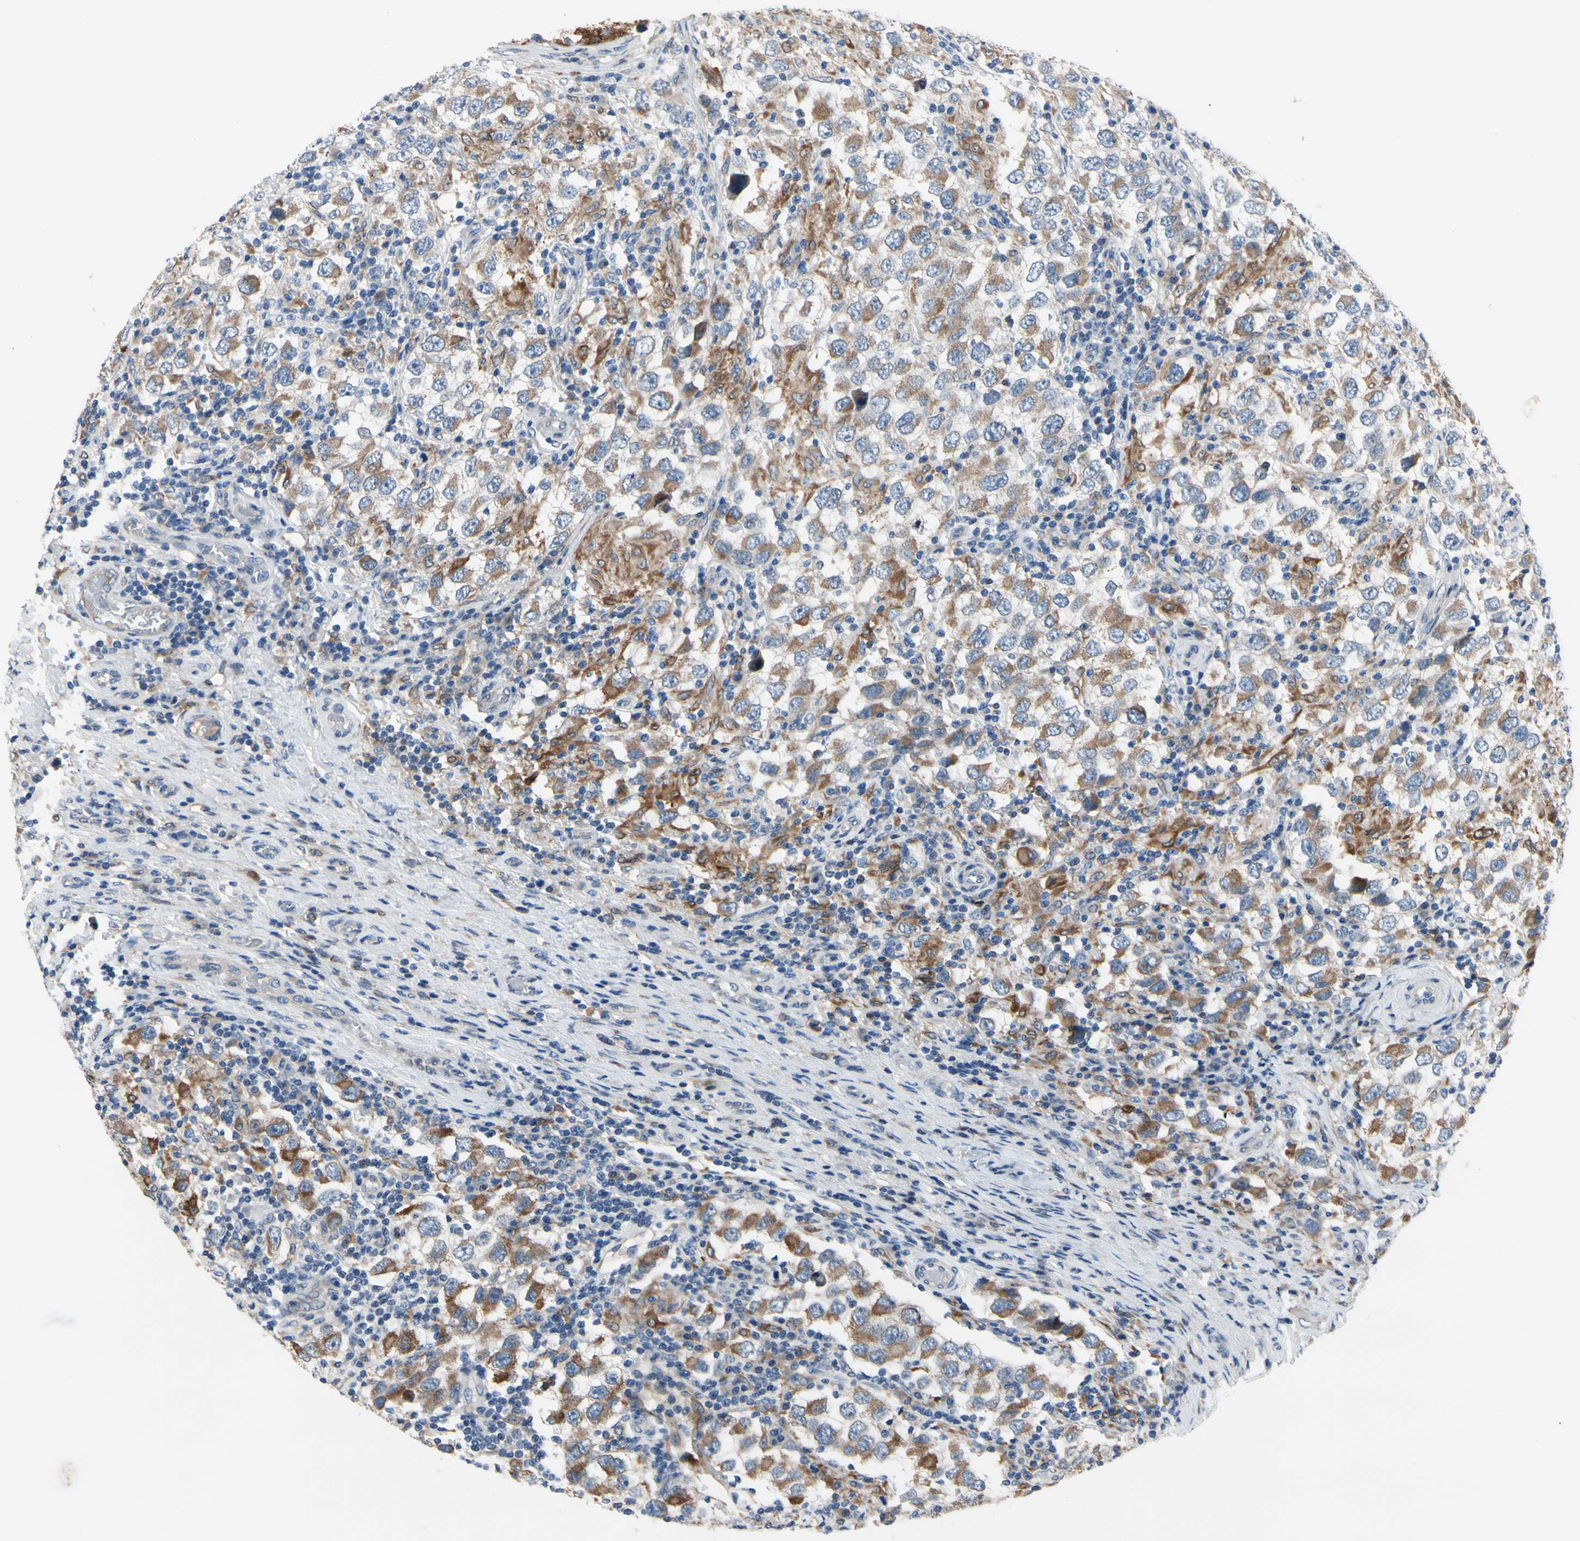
{"staining": {"intensity": "moderate", "quantity": ">75%", "location": "cytoplasmic/membranous"}, "tissue": "testis cancer", "cell_type": "Tumor cells", "image_type": "cancer", "snomed": [{"axis": "morphology", "description": "Carcinoma, Embryonal, NOS"}, {"axis": "topography", "description": "Testis"}], "caption": "Testis cancer stained with a protein marker exhibits moderate staining in tumor cells.", "gene": "PRXL2A", "patient": {"sex": "male", "age": 21}}